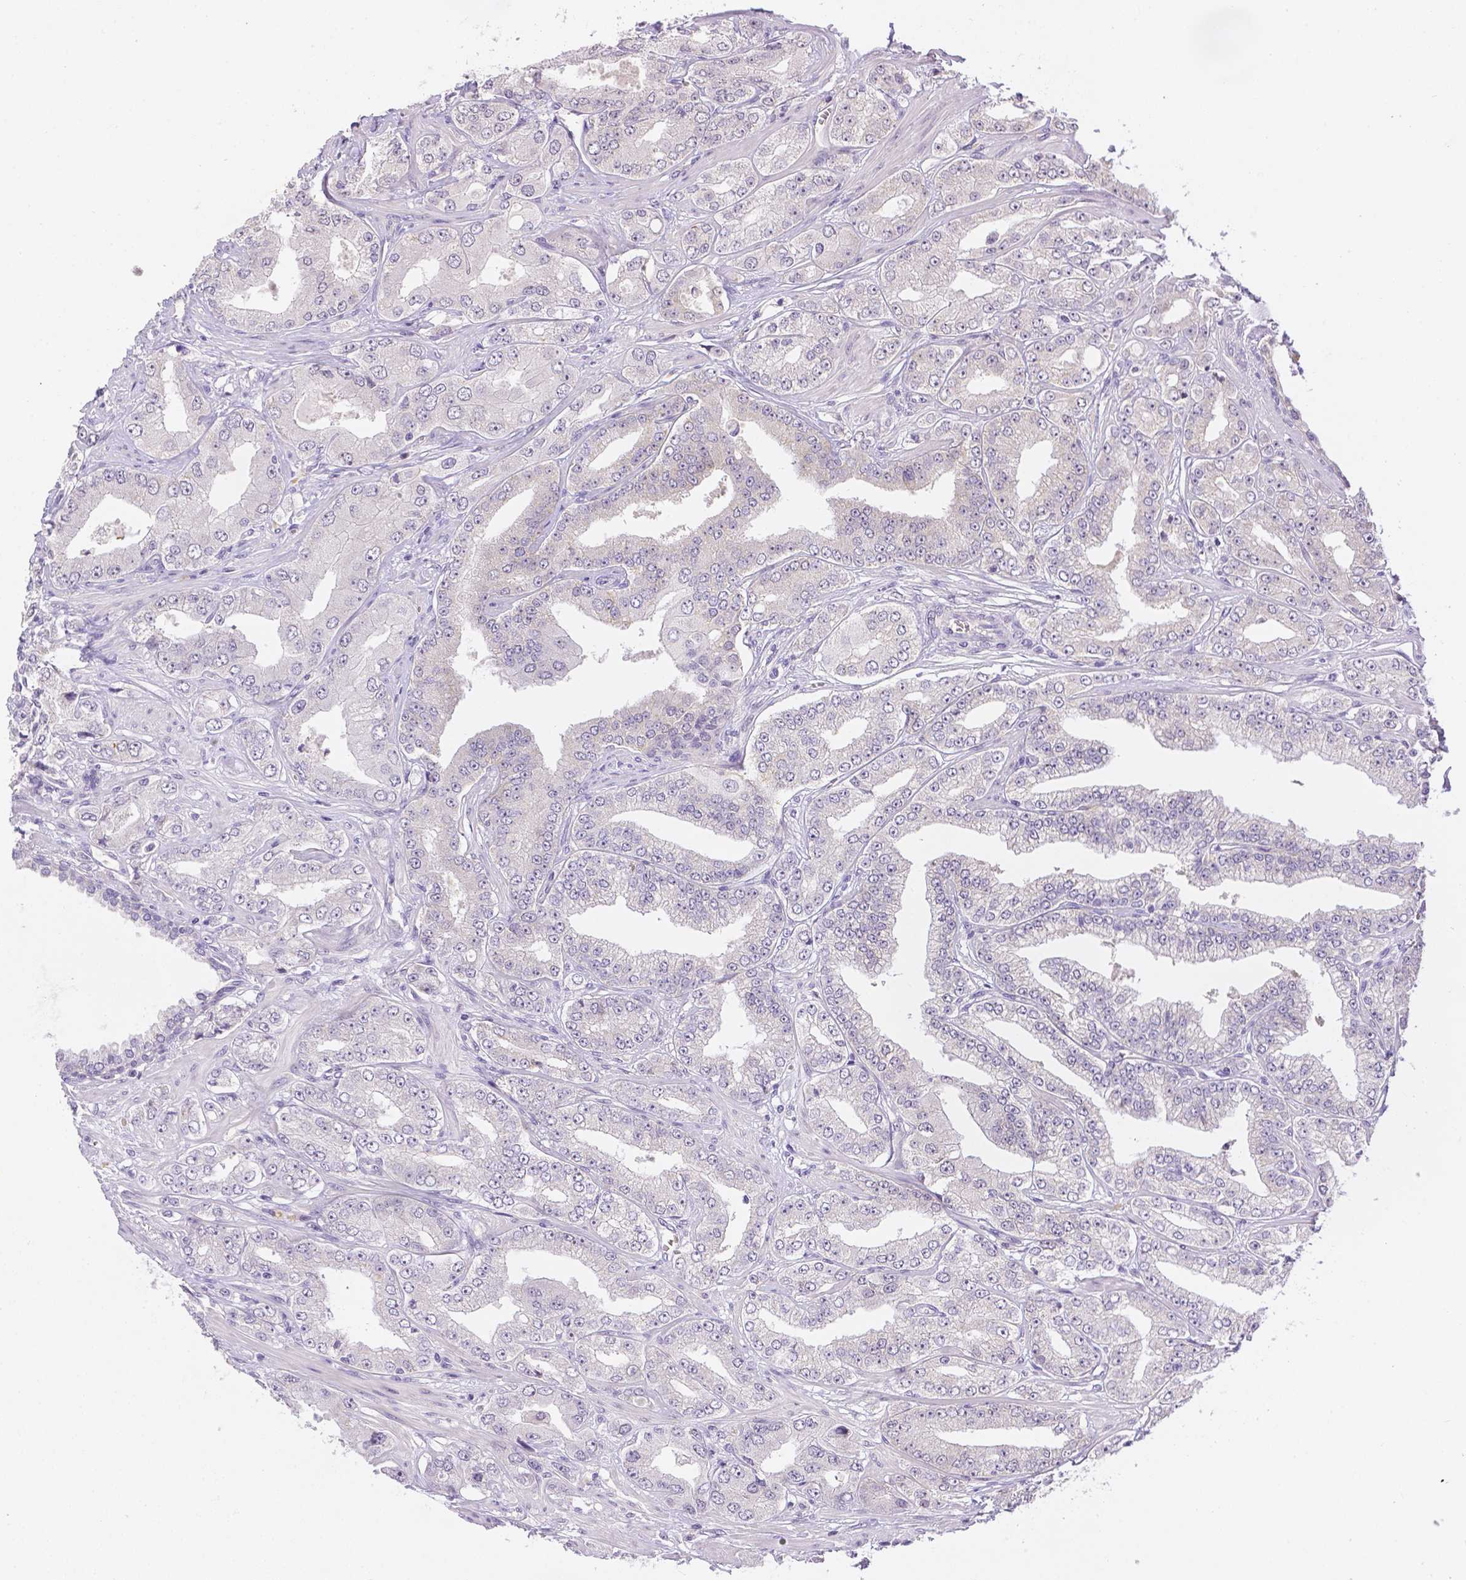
{"staining": {"intensity": "negative", "quantity": "none", "location": "none"}, "tissue": "prostate cancer", "cell_type": "Tumor cells", "image_type": "cancer", "snomed": [{"axis": "morphology", "description": "Adenocarcinoma, Low grade"}, {"axis": "topography", "description": "Prostate"}], "caption": "There is no significant positivity in tumor cells of prostate low-grade adenocarcinoma.", "gene": "ZNF280B", "patient": {"sex": "male", "age": 60}}